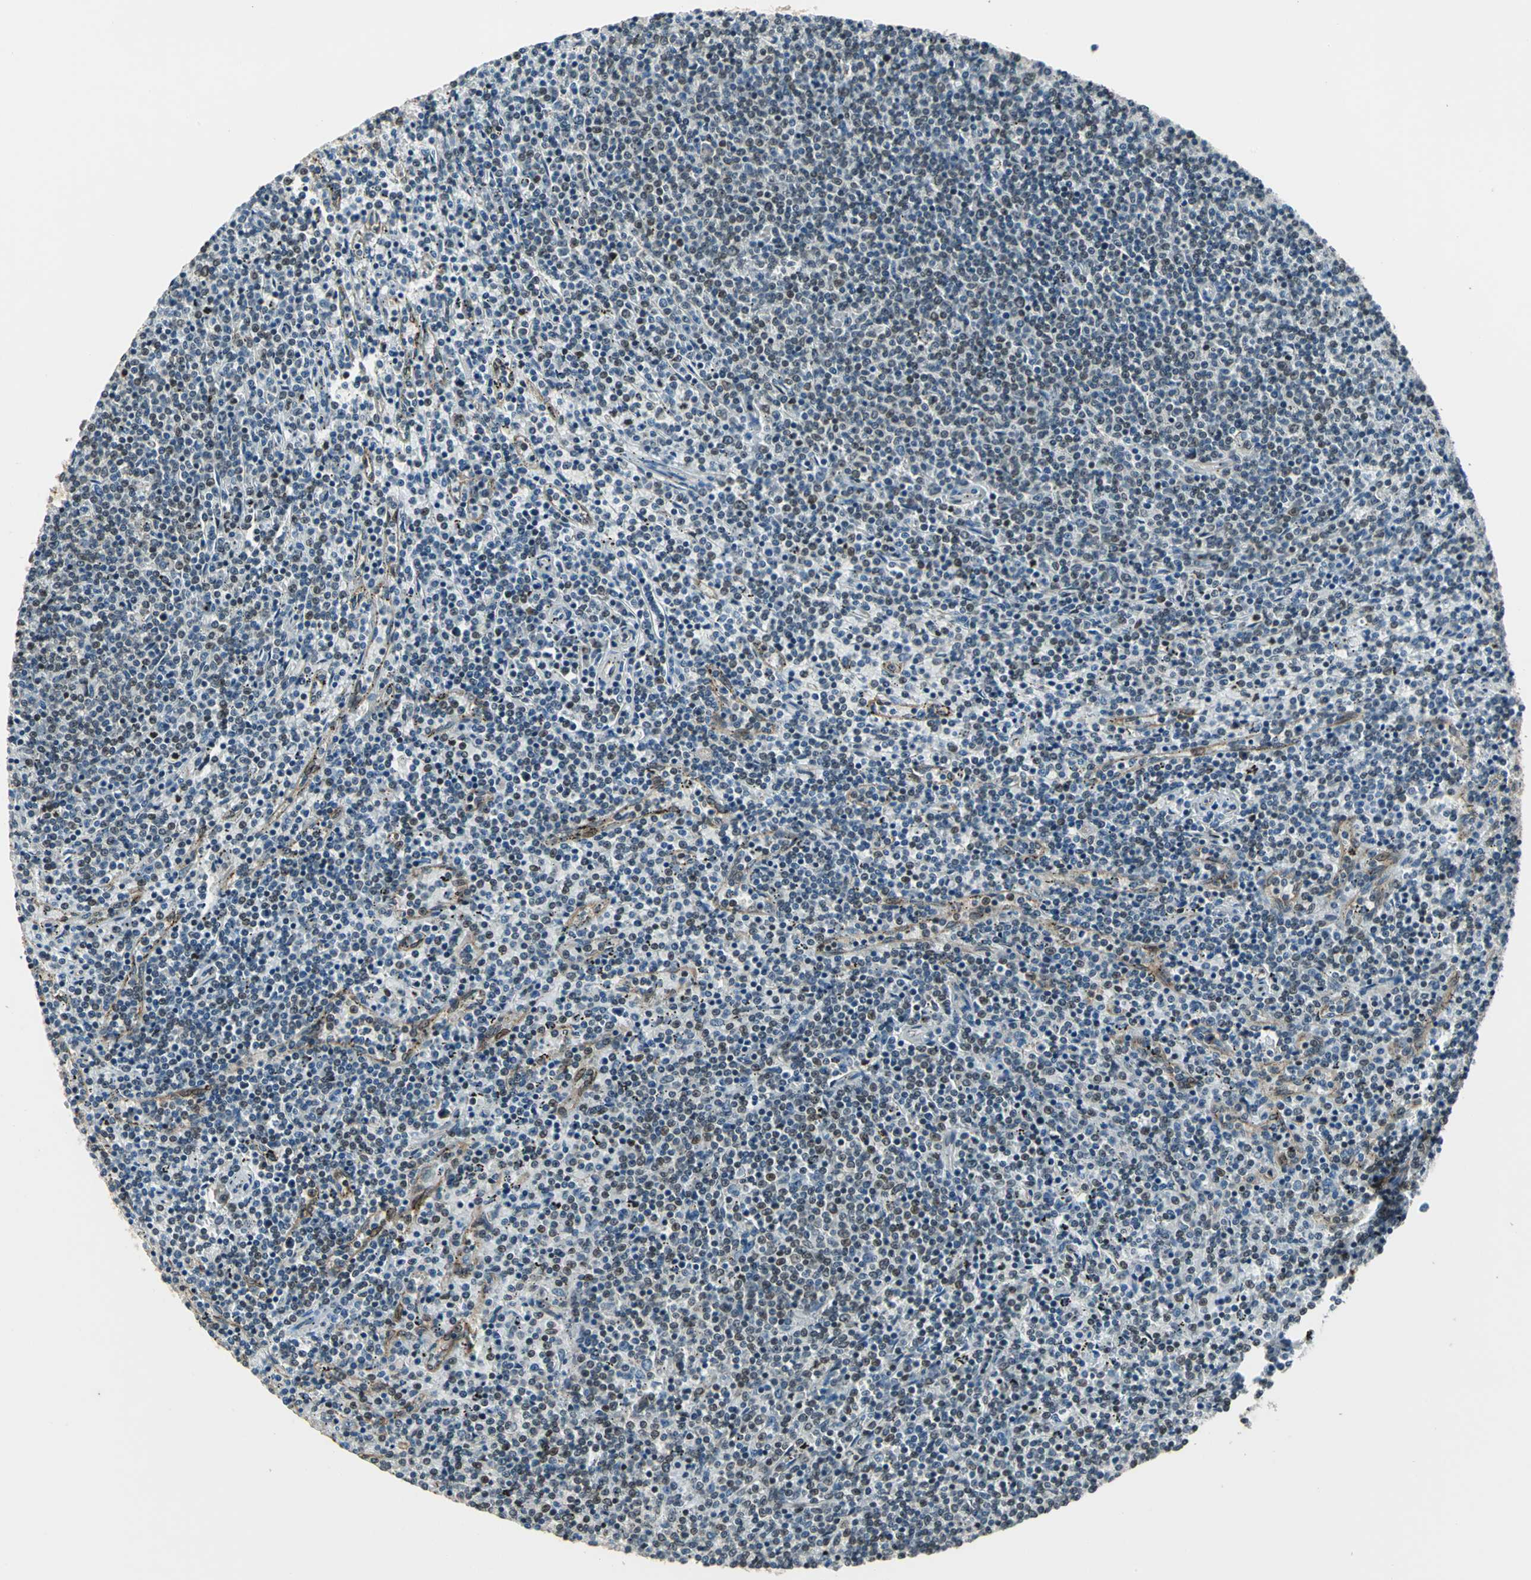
{"staining": {"intensity": "weak", "quantity": "<25%", "location": "nuclear"}, "tissue": "lymphoma", "cell_type": "Tumor cells", "image_type": "cancer", "snomed": [{"axis": "morphology", "description": "Malignant lymphoma, non-Hodgkin's type, Low grade"}, {"axis": "topography", "description": "Spleen"}], "caption": "Human malignant lymphoma, non-Hodgkin's type (low-grade) stained for a protein using IHC shows no staining in tumor cells.", "gene": "BRIP1", "patient": {"sex": "female", "age": 50}}